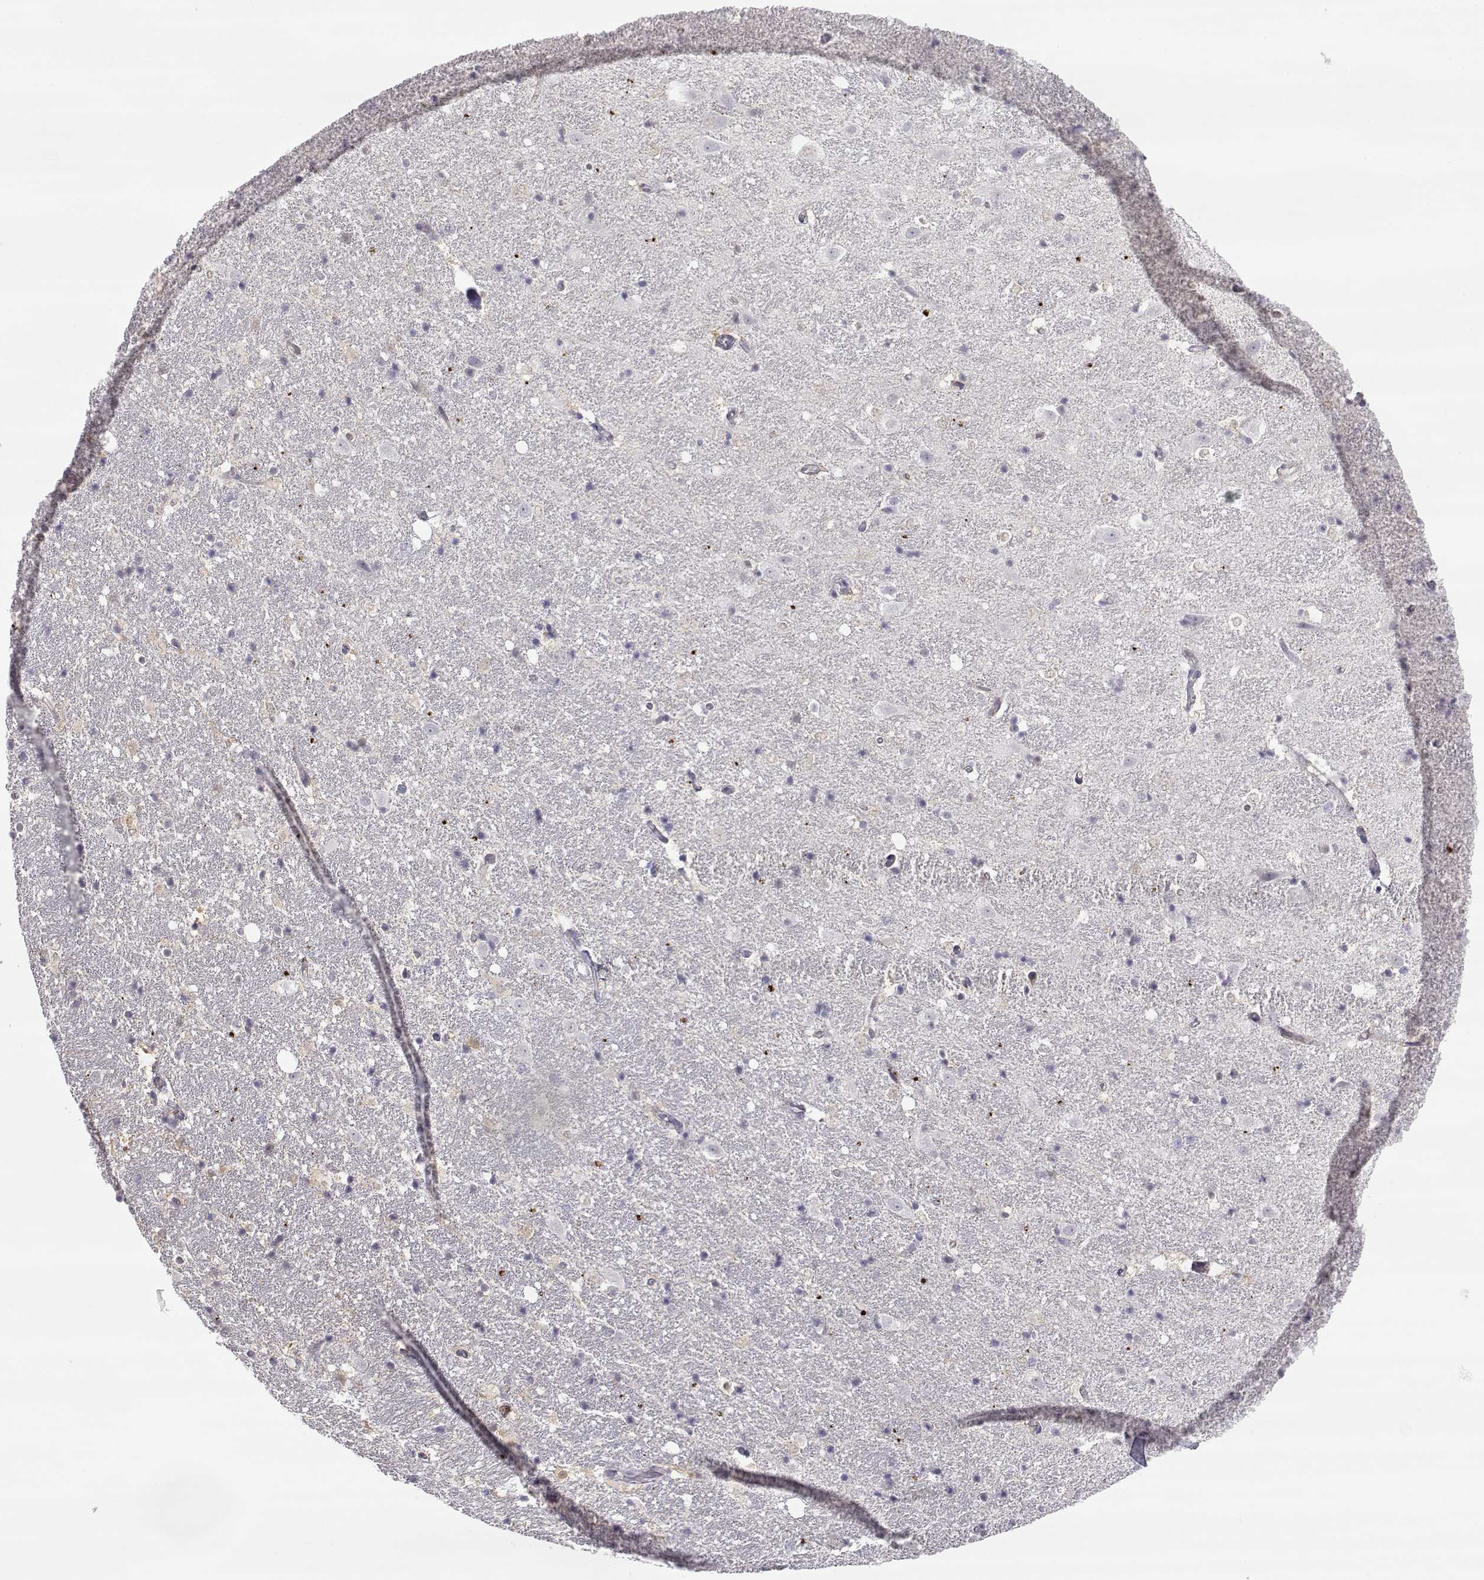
{"staining": {"intensity": "negative", "quantity": "none", "location": "none"}, "tissue": "hippocampus", "cell_type": "Glial cells", "image_type": "normal", "snomed": [{"axis": "morphology", "description": "Normal tissue, NOS"}, {"axis": "topography", "description": "Hippocampus"}], "caption": "This is an immunohistochemistry image of normal hippocampus. There is no expression in glial cells.", "gene": "NPVF", "patient": {"sex": "male", "age": 49}}